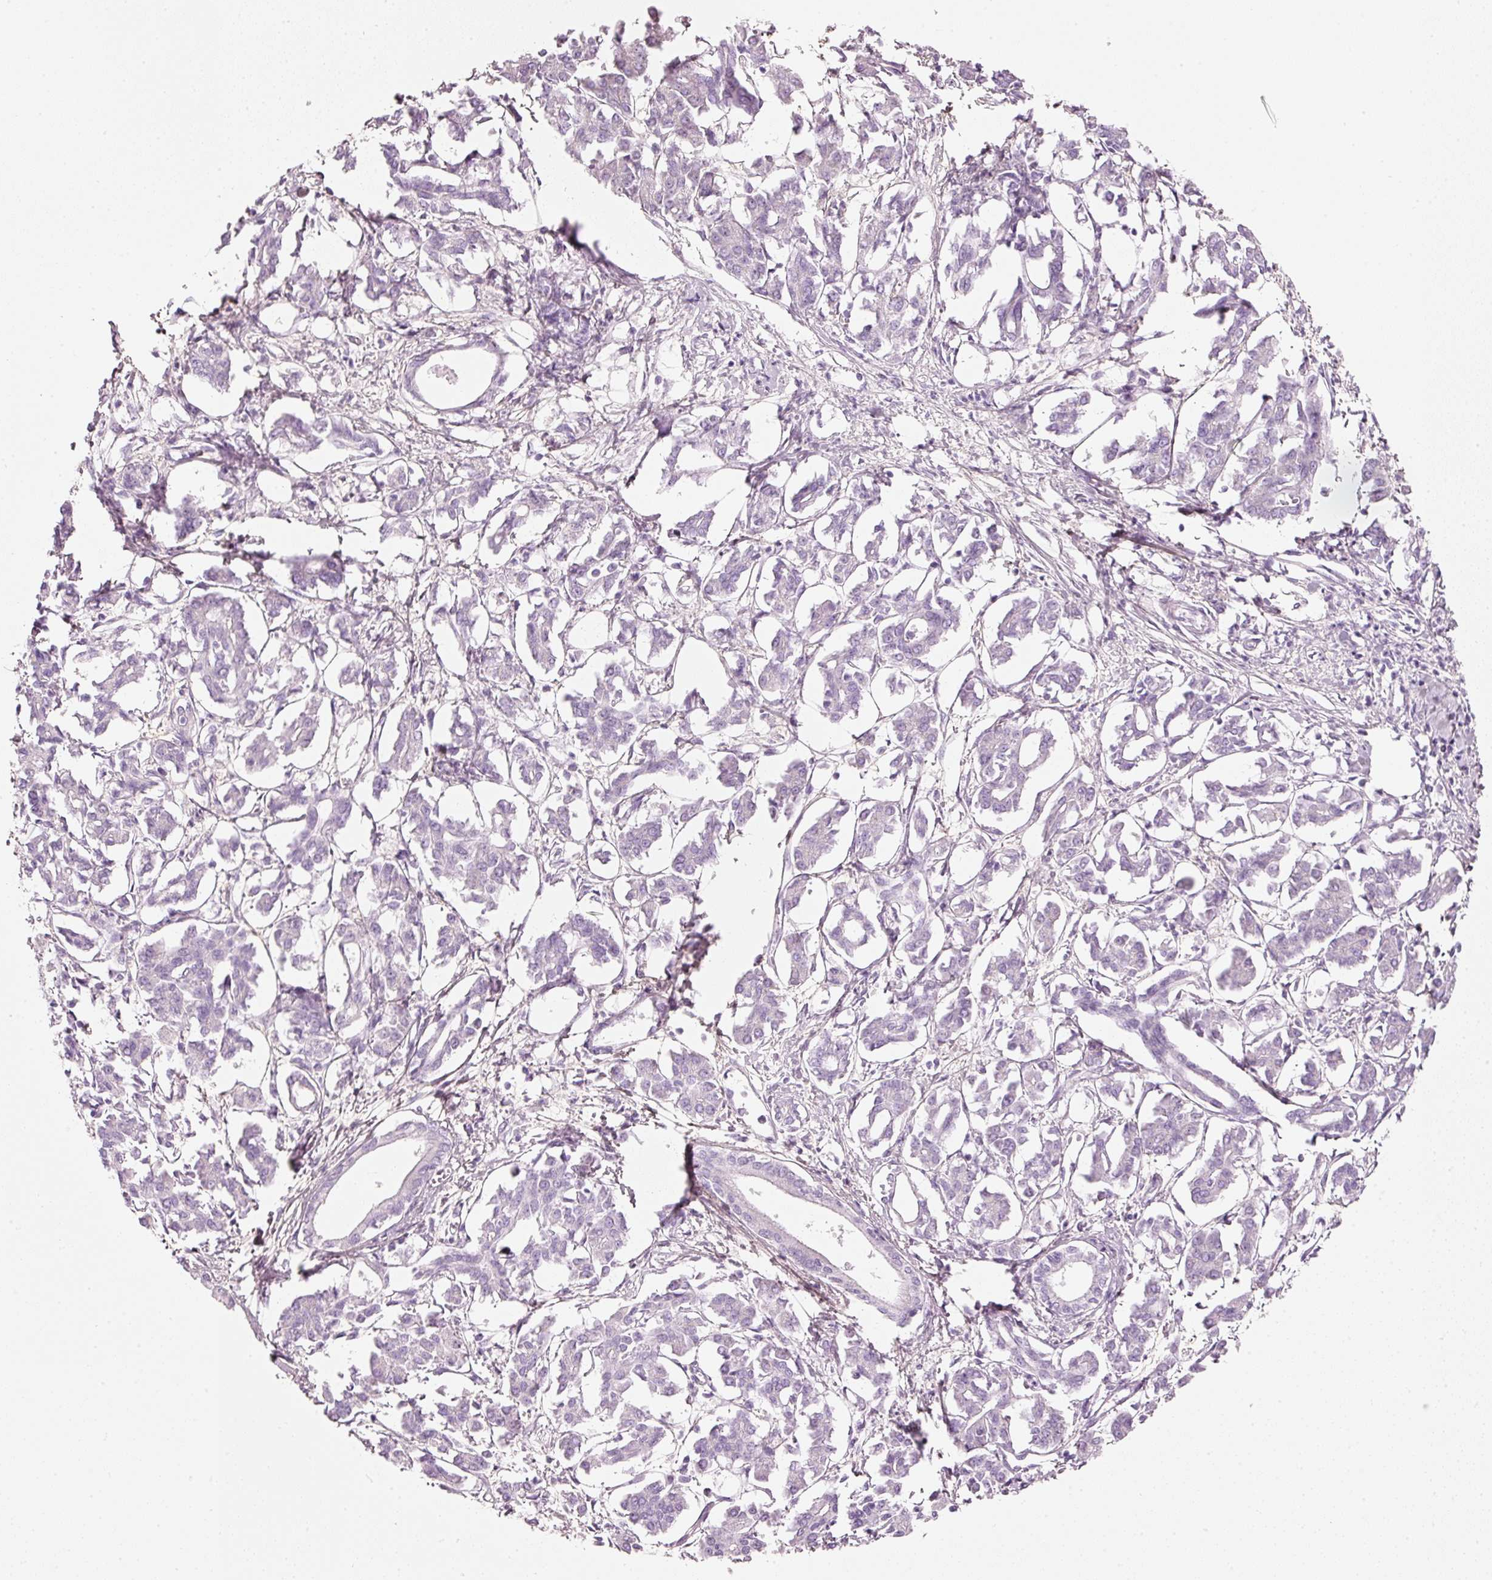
{"staining": {"intensity": "moderate", "quantity": "<25%", "location": "cytoplasmic/membranous"}, "tissue": "pancreatic cancer", "cell_type": "Tumor cells", "image_type": "cancer", "snomed": [{"axis": "morphology", "description": "Adenocarcinoma, NOS"}, {"axis": "topography", "description": "Pancreas"}], "caption": "Approximately <25% of tumor cells in adenocarcinoma (pancreatic) demonstrate moderate cytoplasmic/membranous protein expression as visualized by brown immunohistochemical staining.", "gene": "PDXDC1", "patient": {"sex": "male", "age": 61}}